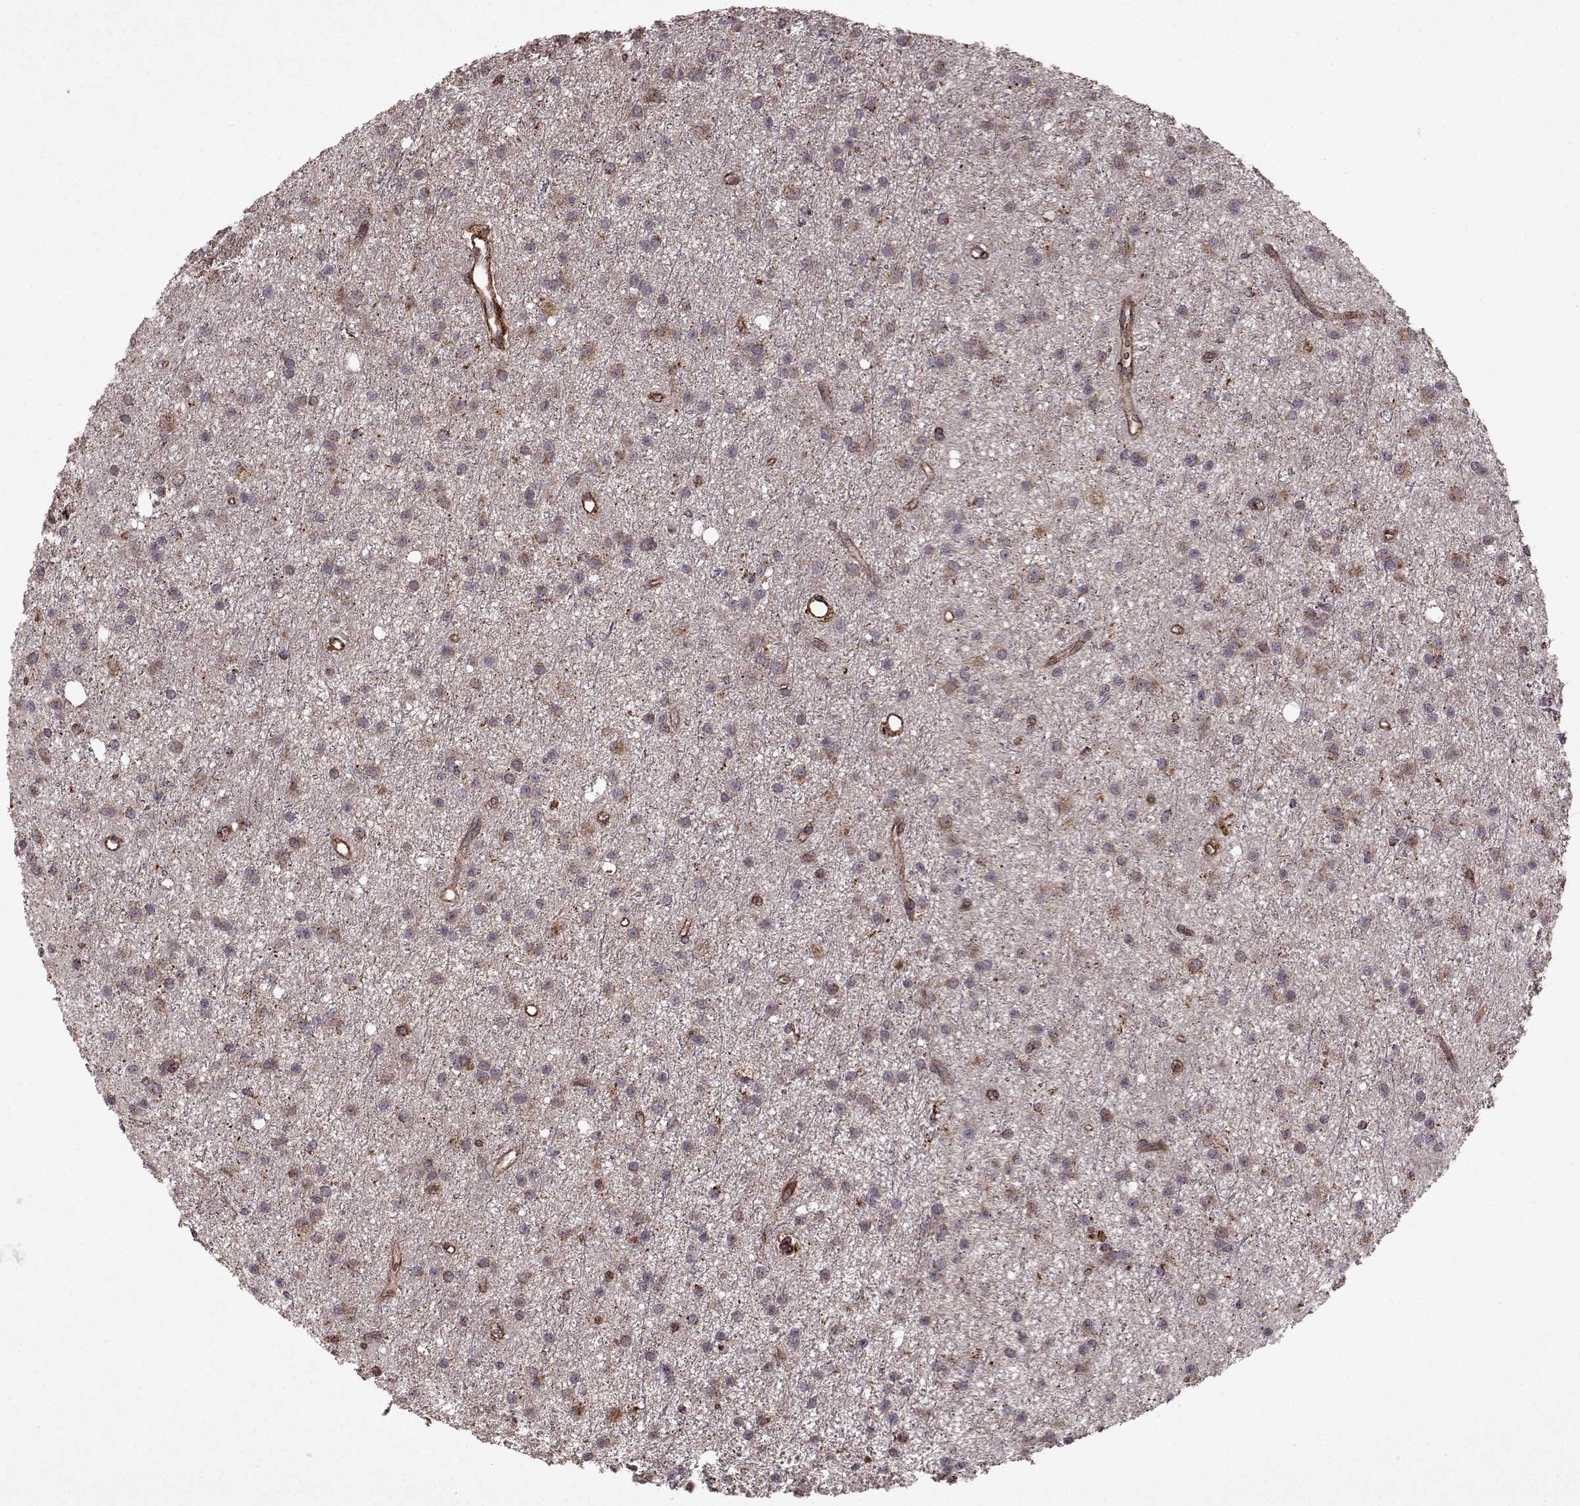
{"staining": {"intensity": "weak", "quantity": "25%-75%", "location": "cytoplasmic/membranous"}, "tissue": "glioma", "cell_type": "Tumor cells", "image_type": "cancer", "snomed": [{"axis": "morphology", "description": "Glioma, malignant, Low grade"}, {"axis": "topography", "description": "Brain"}], "caption": "IHC image of glioma stained for a protein (brown), which reveals low levels of weak cytoplasmic/membranous positivity in about 25%-75% of tumor cells.", "gene": "FXN", "patient": {"sex": "male", "age": 27}}